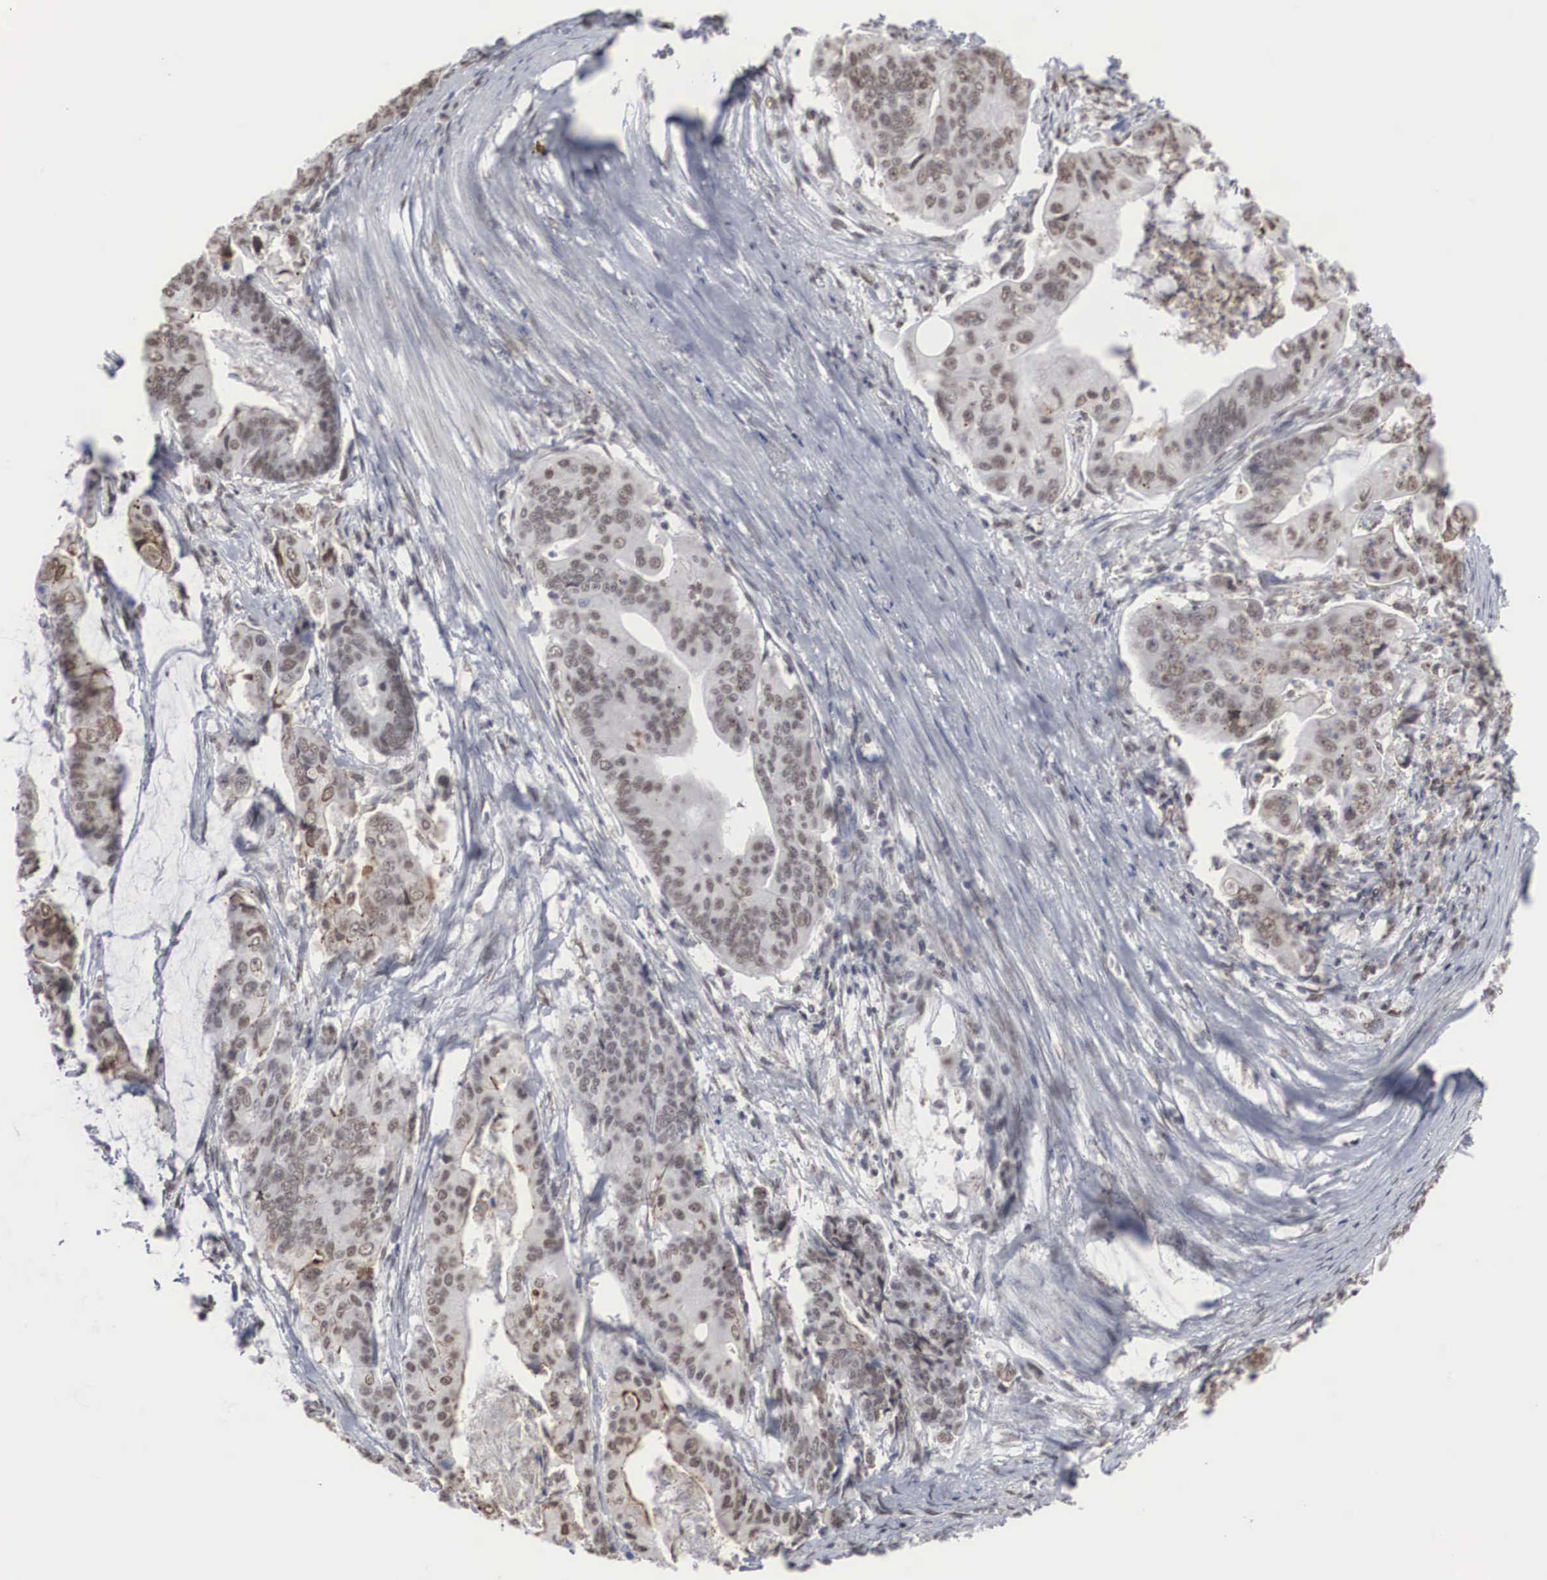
{"staining": {"intensity": "weak", "quantity": "25%-75%", "location": "nuclear"}, "tissue": "stomach cancer", "cell_type": "Tumor cells", "image_type": "cancer", "snomed": [{"axis": "morphology", "description": "Adenocarcinoma, NOS"}, {"axis": "topography", "description": "Stomach, upper"}], "caption": "Brown immunohistochemical staining in stomach cancer (adenocarcinoma) demonstrates weak nuclear expression in approximately 25%-75% of tumor cells. The staining was performed using DAB (3,3'-diaminobenzidine), with brown indicating positive protein expression. Nuclei are stained blue with hematoxylin.", "gene": "AUTS2", "patient": {"sex": "male", "age": 80}}